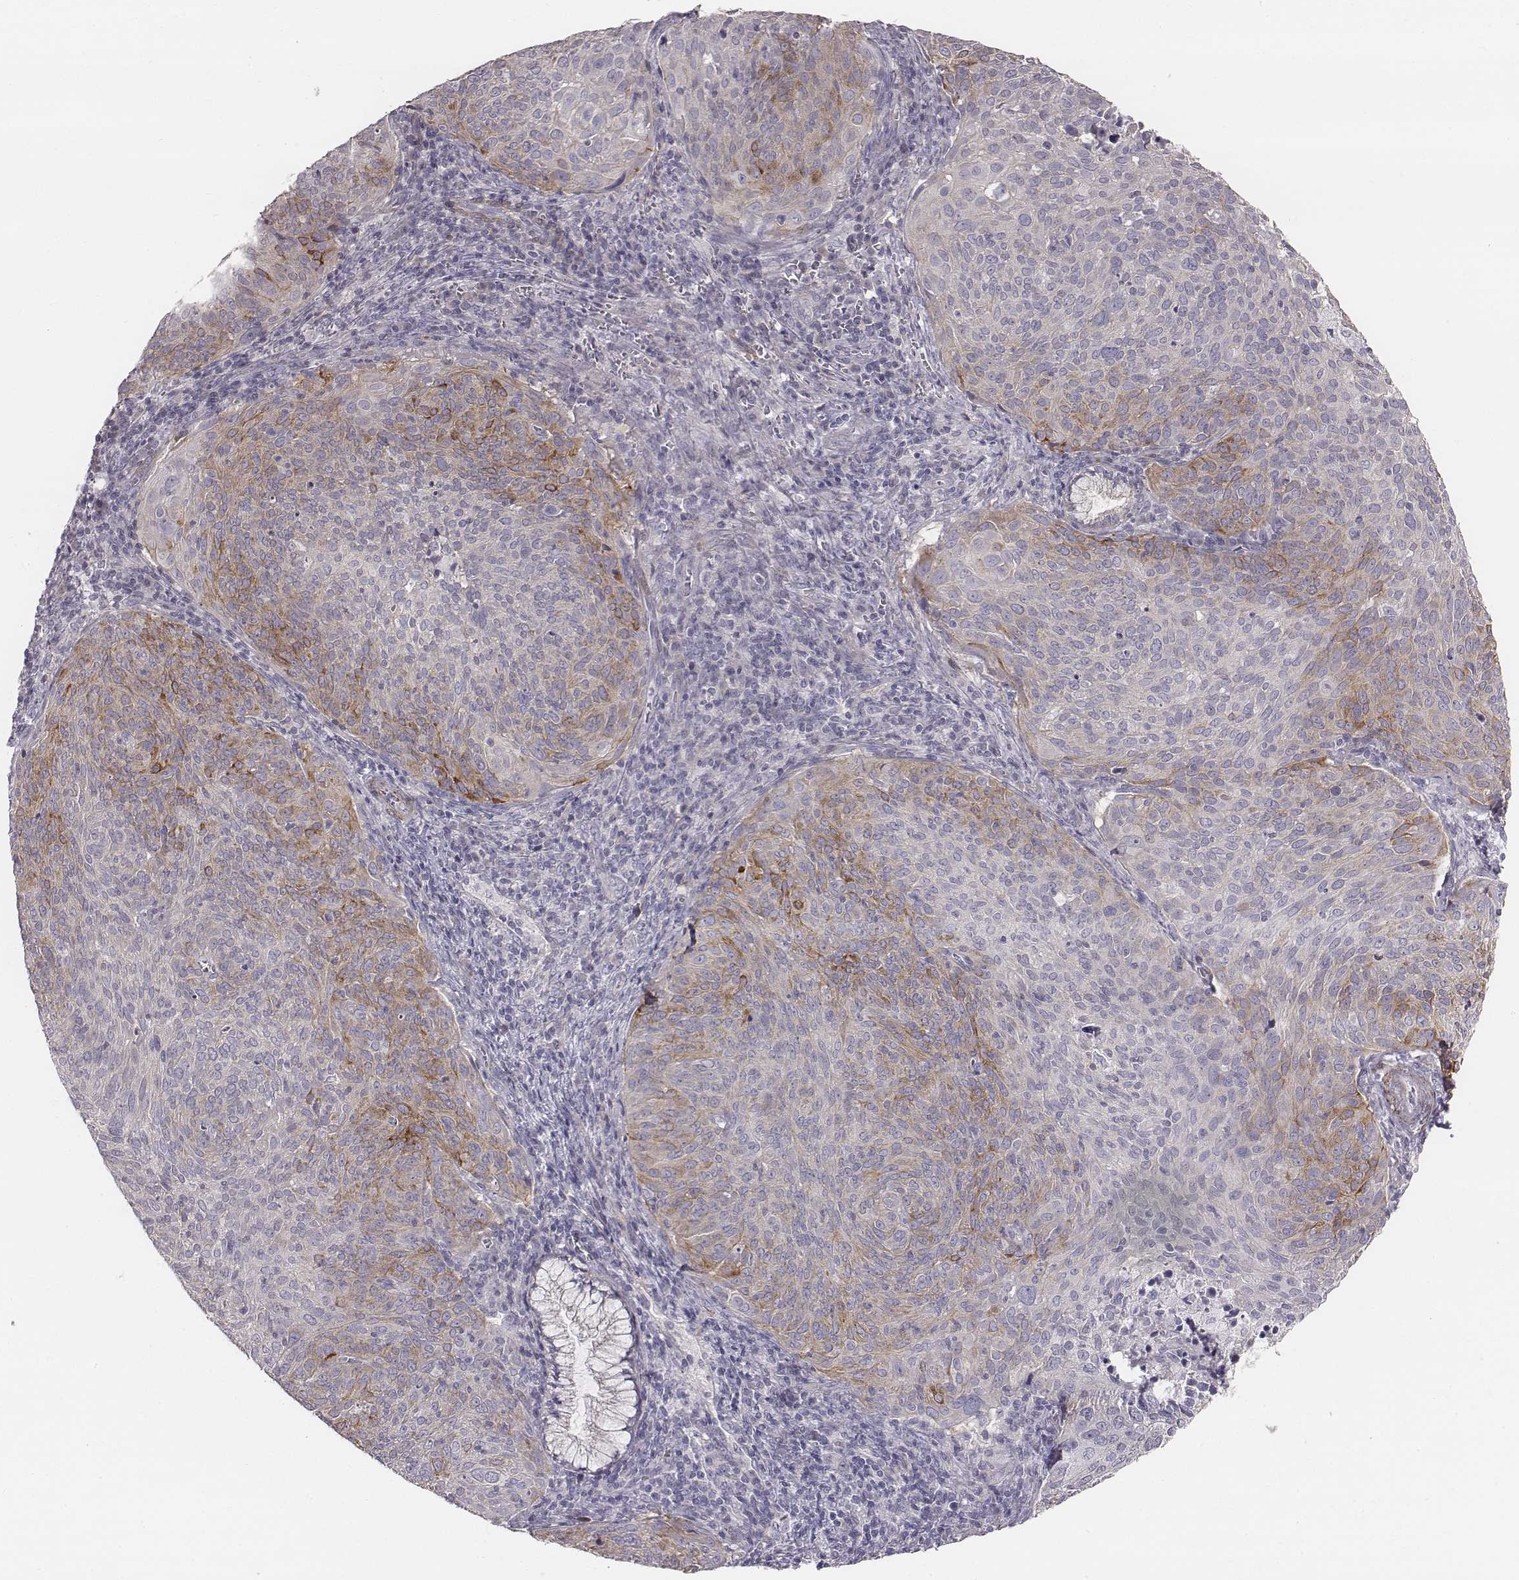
{"staining": {"intensity": "moderate", "quantity": "<25%", "location": "cytoplasmic/membranous"}, "tissue": "cervical cancer", "cell_type": "Tumor cells", "image_type": "cancer", "snomed": [{"axis": "morphology", "description": "Squamous cell carcinoma, NOS"}, {"axis": "topography", "description": "Cervix"}], "caption": "Moderate cytoplasmic/membranous protein expression is present in about <25% of tumor cells in squamous cell carcinoma (cervical). The staining is performed using DAB (3,3'-diaminobenzidine) brown chromogen to label protein expression. The nuclei are counter-stained blue using hematoxylin.", "gene": "PRKCZ", "patient": {"sex": "female", "age": 39}}